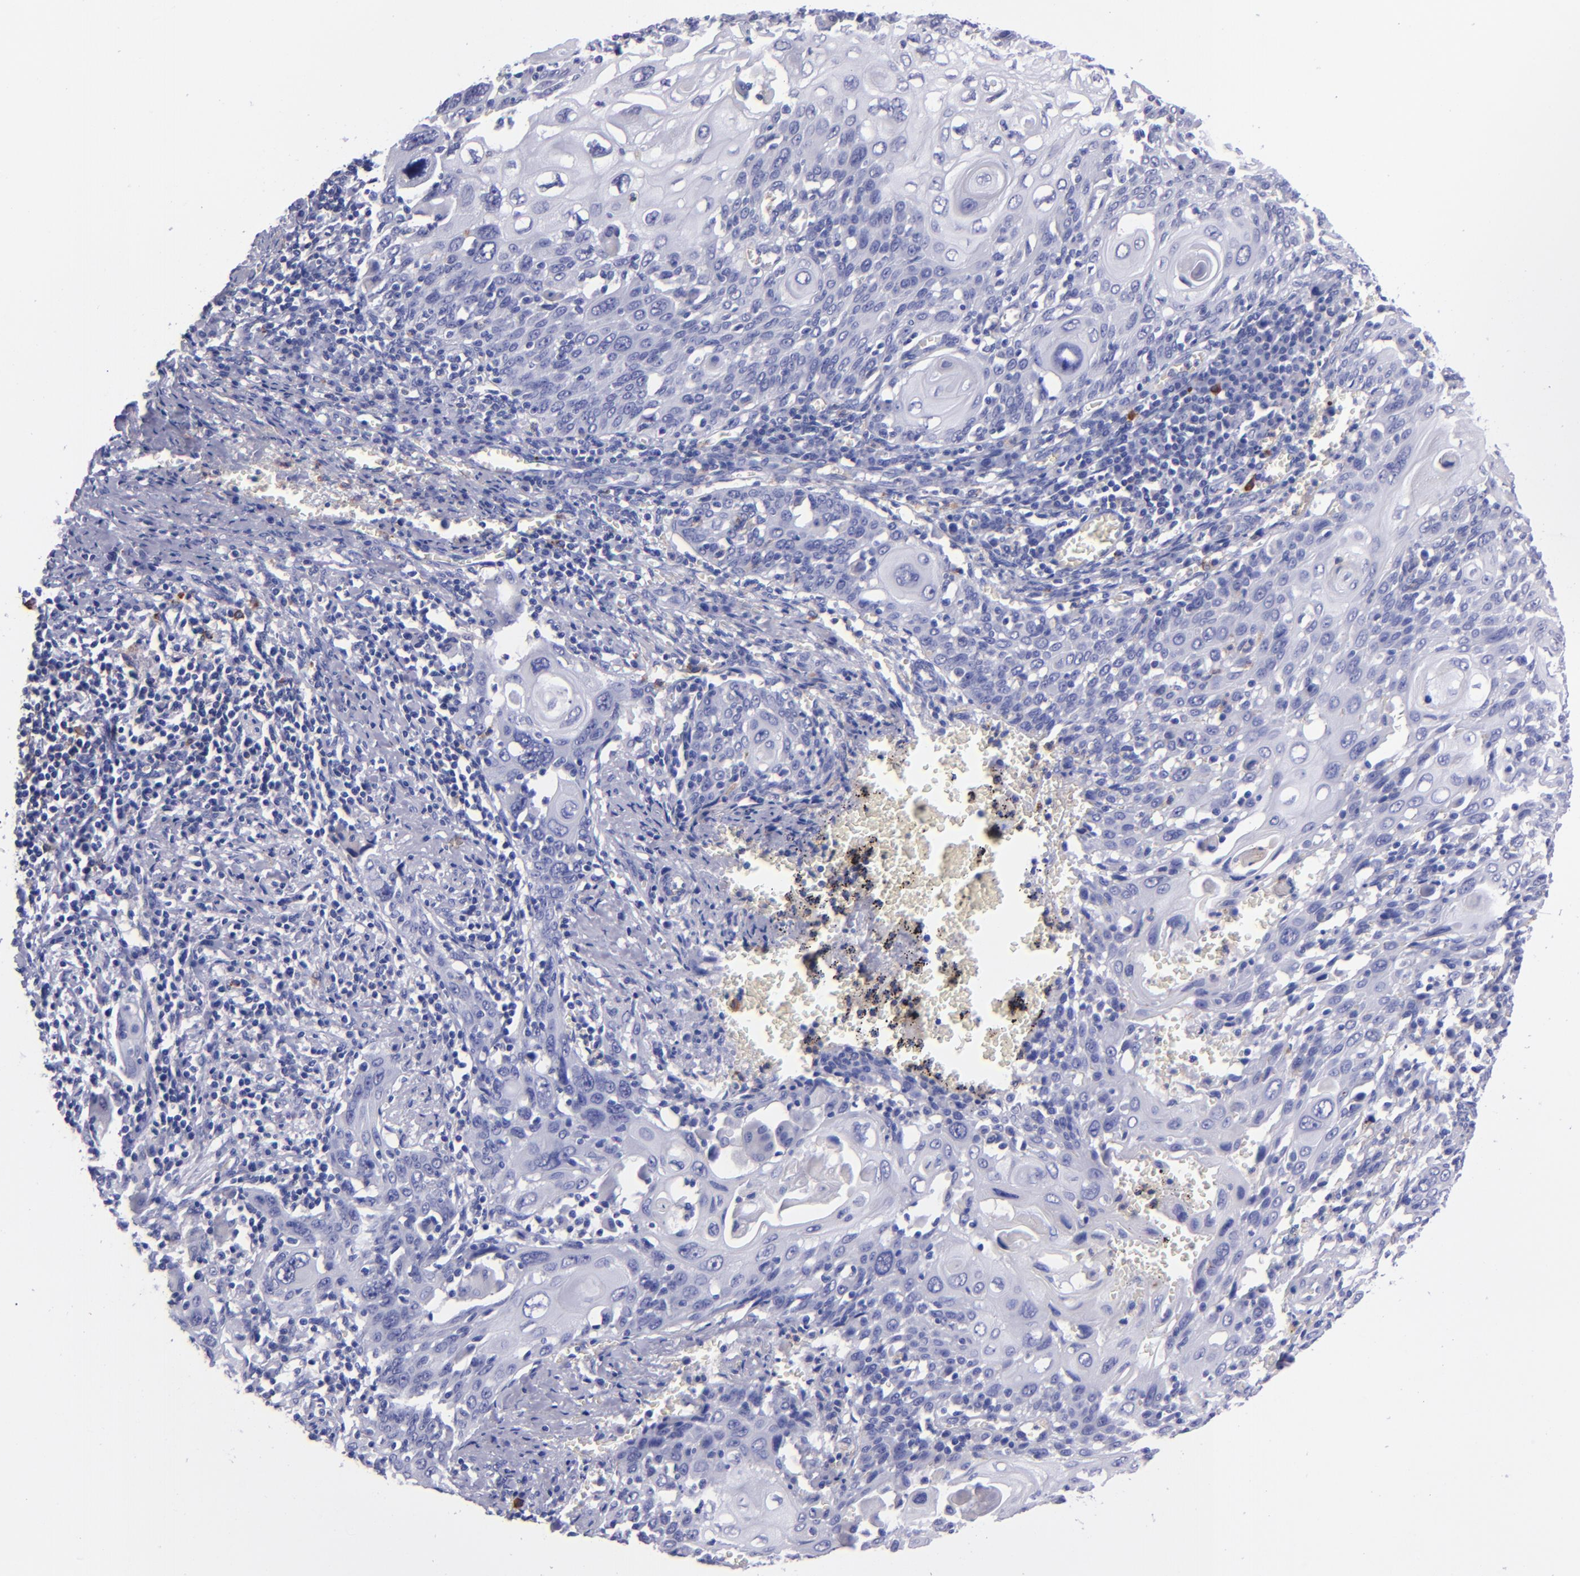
{"staining": {"intensity": "negative", "quantity": "none", "location": "none"}, "tissue": "cervical cancer", "cell_type": "Tumor cells", "image_type": "cancer", "snomed": [{"axis": "morphology", "description": "Squamous cell carcinoma, NOS"}, {"axis": "topography", "description": "Cervix"}], "caption": "High magnification brightfield microscopy of squamous cell carcinoma (cervical) stained with DAB (3,3'-diaminobenzidine) (brown) and counterstained with hematoxylin (blue): tumor cells show no significant expression. The staining is performed using DAB (3,3'-diaminobenzidine) brown chromogen with nuclei counter-stained in using hematoxylin.", "gene": "CR1", "patient": {"sex": "female", "age": 54}}